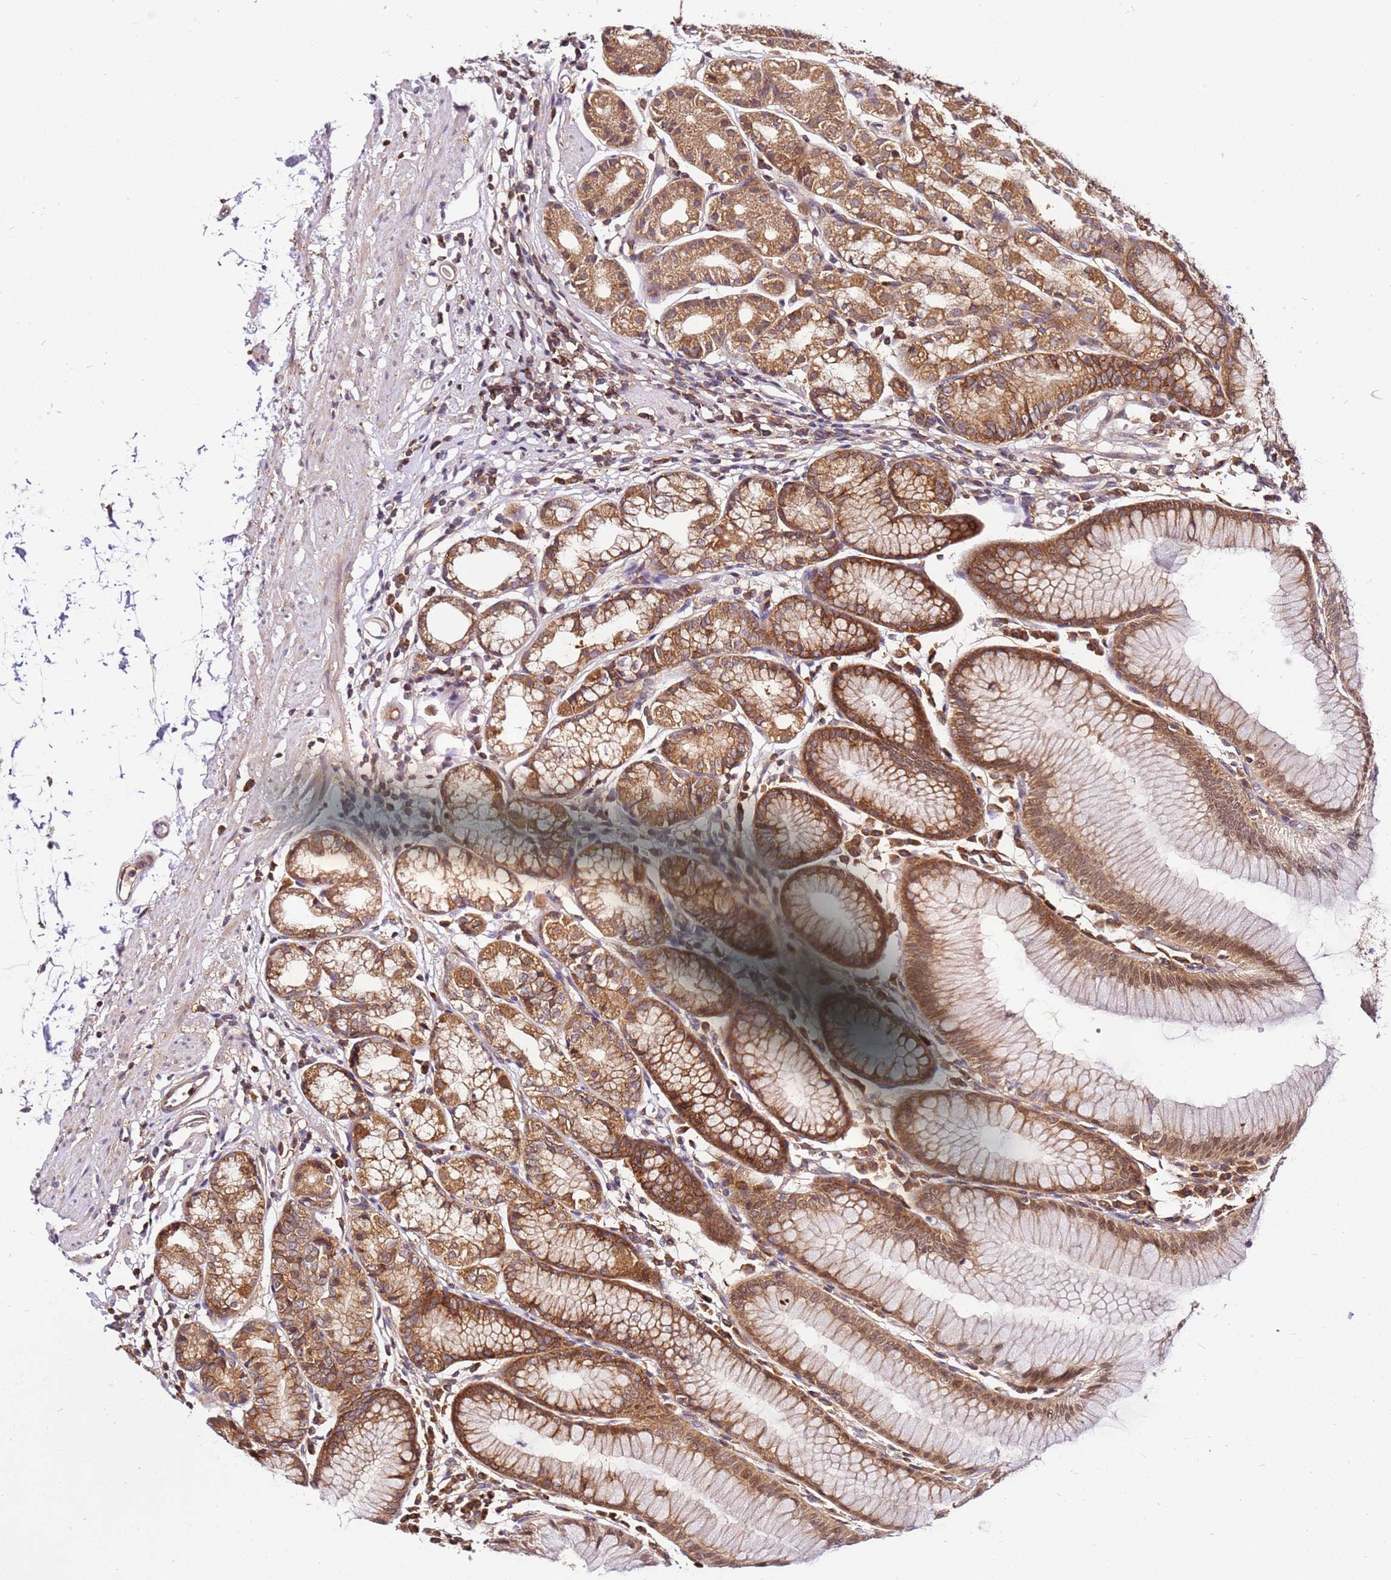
{"staining": {"intensity": "moderate", "quantity": ">75%", "location": "cytoplasmic/membranous"}, "tissue": "stomach", "cell_type": "Glandular cells", "image_type": "normal", "snomed": [{"axis": "morphology", "description": "Normal tissue, NOS"}, {"axis": "topography", "description": "Stomach"}], "caption": "Immunohistochemistry (IHC) micrograph of benign human stomach stained for a protein (brown), which reveals medium levels of moderate cytoplasmic/membranous staining in about >75% of glandular cells.", "gene": "PIH1D1", "patient": {"sex": "female", "age": 57}}